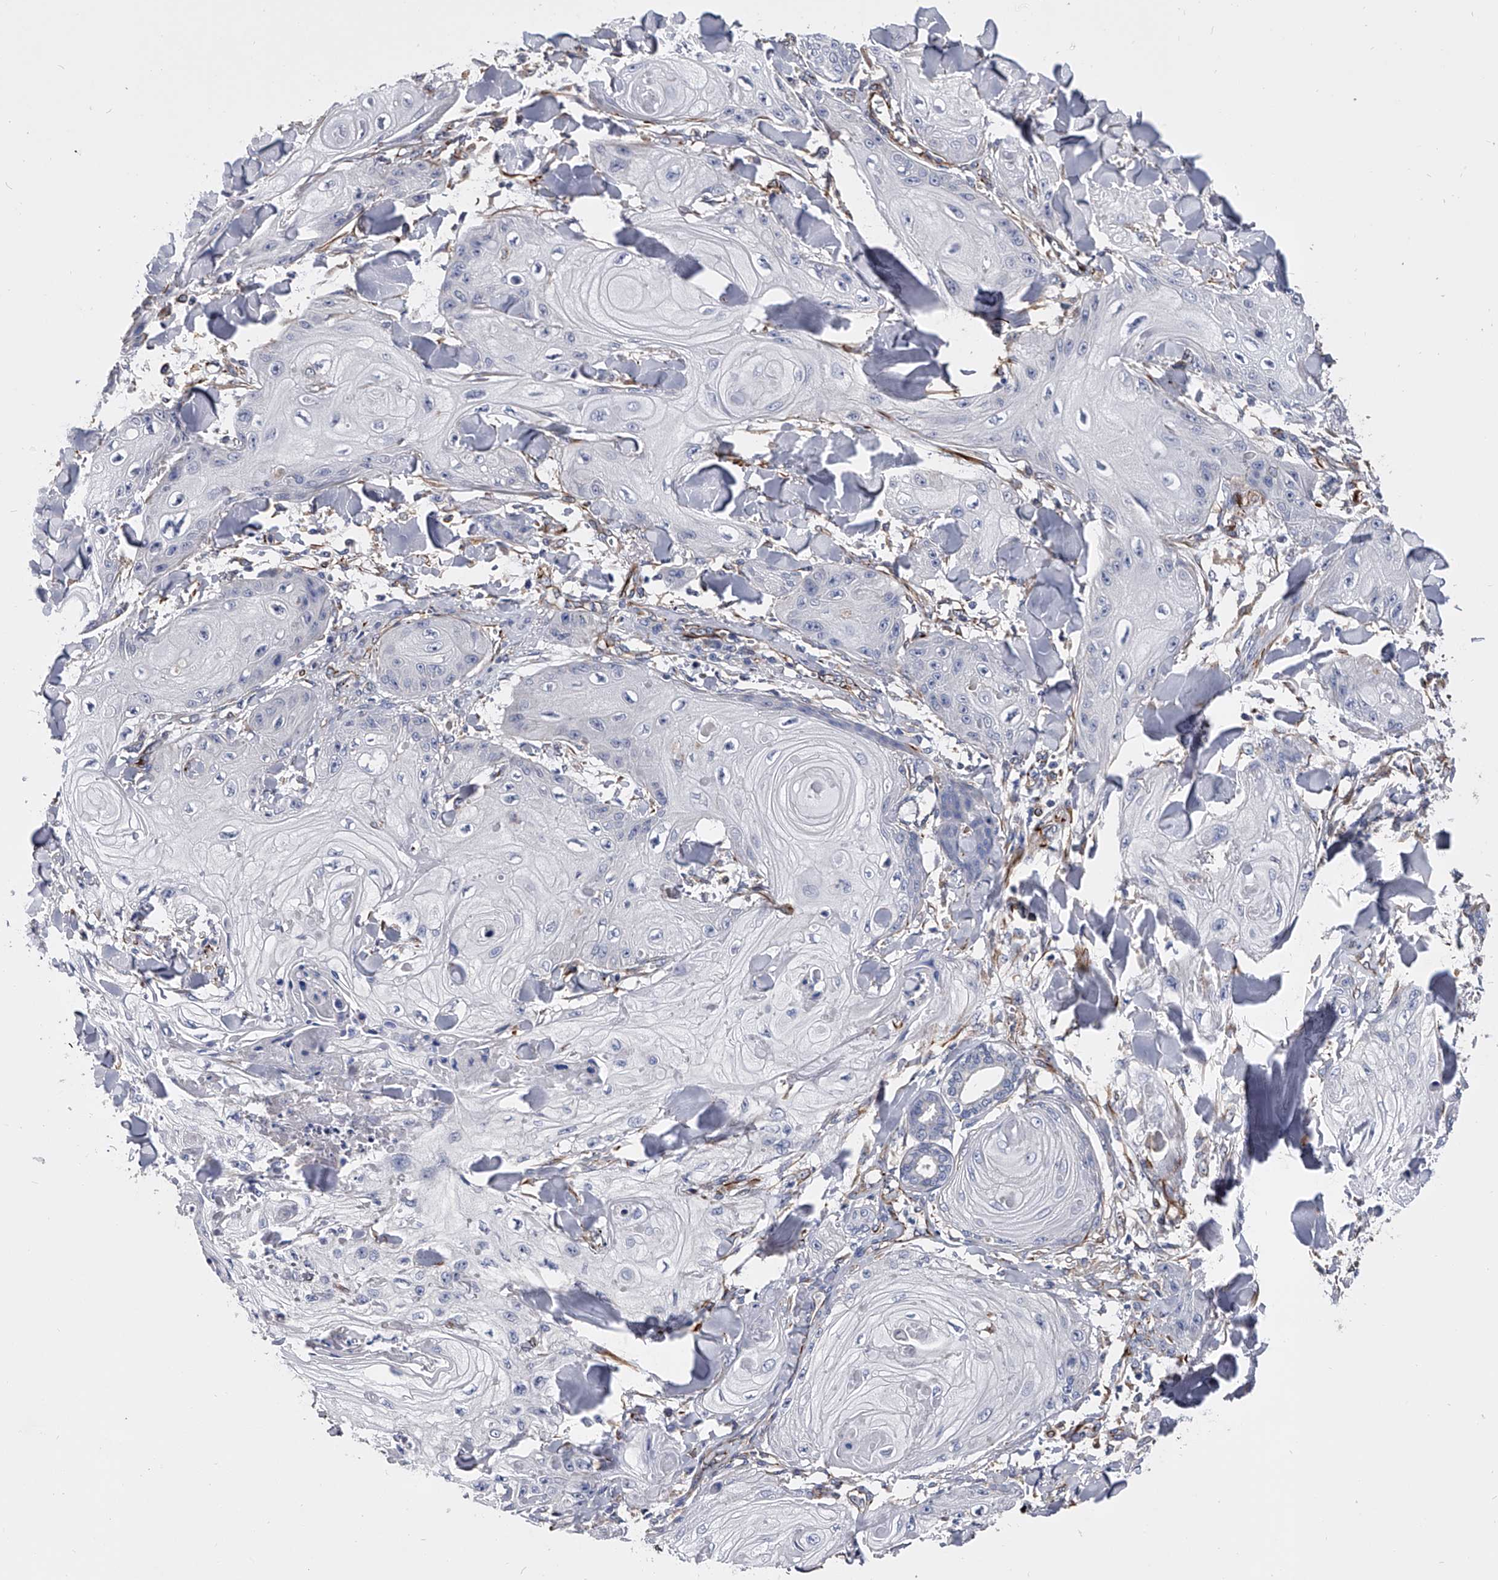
{"staining": {"intensity": "negative", "quantity": "none", "location": "none"}, "tissue": "skin cancer", "cell_type": "Tumor cells", "image_type": "cancer", "snomed": [{"axis": "morphology", "description": "Squamous cell carcinoma, NOS"}, {"axis": "topography", "description": "Skin"}], "caption": "The immunohistochemistry (IHC) histopathology image has no significant expression in tumor cells of skin cancer tissue.", "gene": "EFCAB7", "patient": {"sex": "male", "age": 74}}